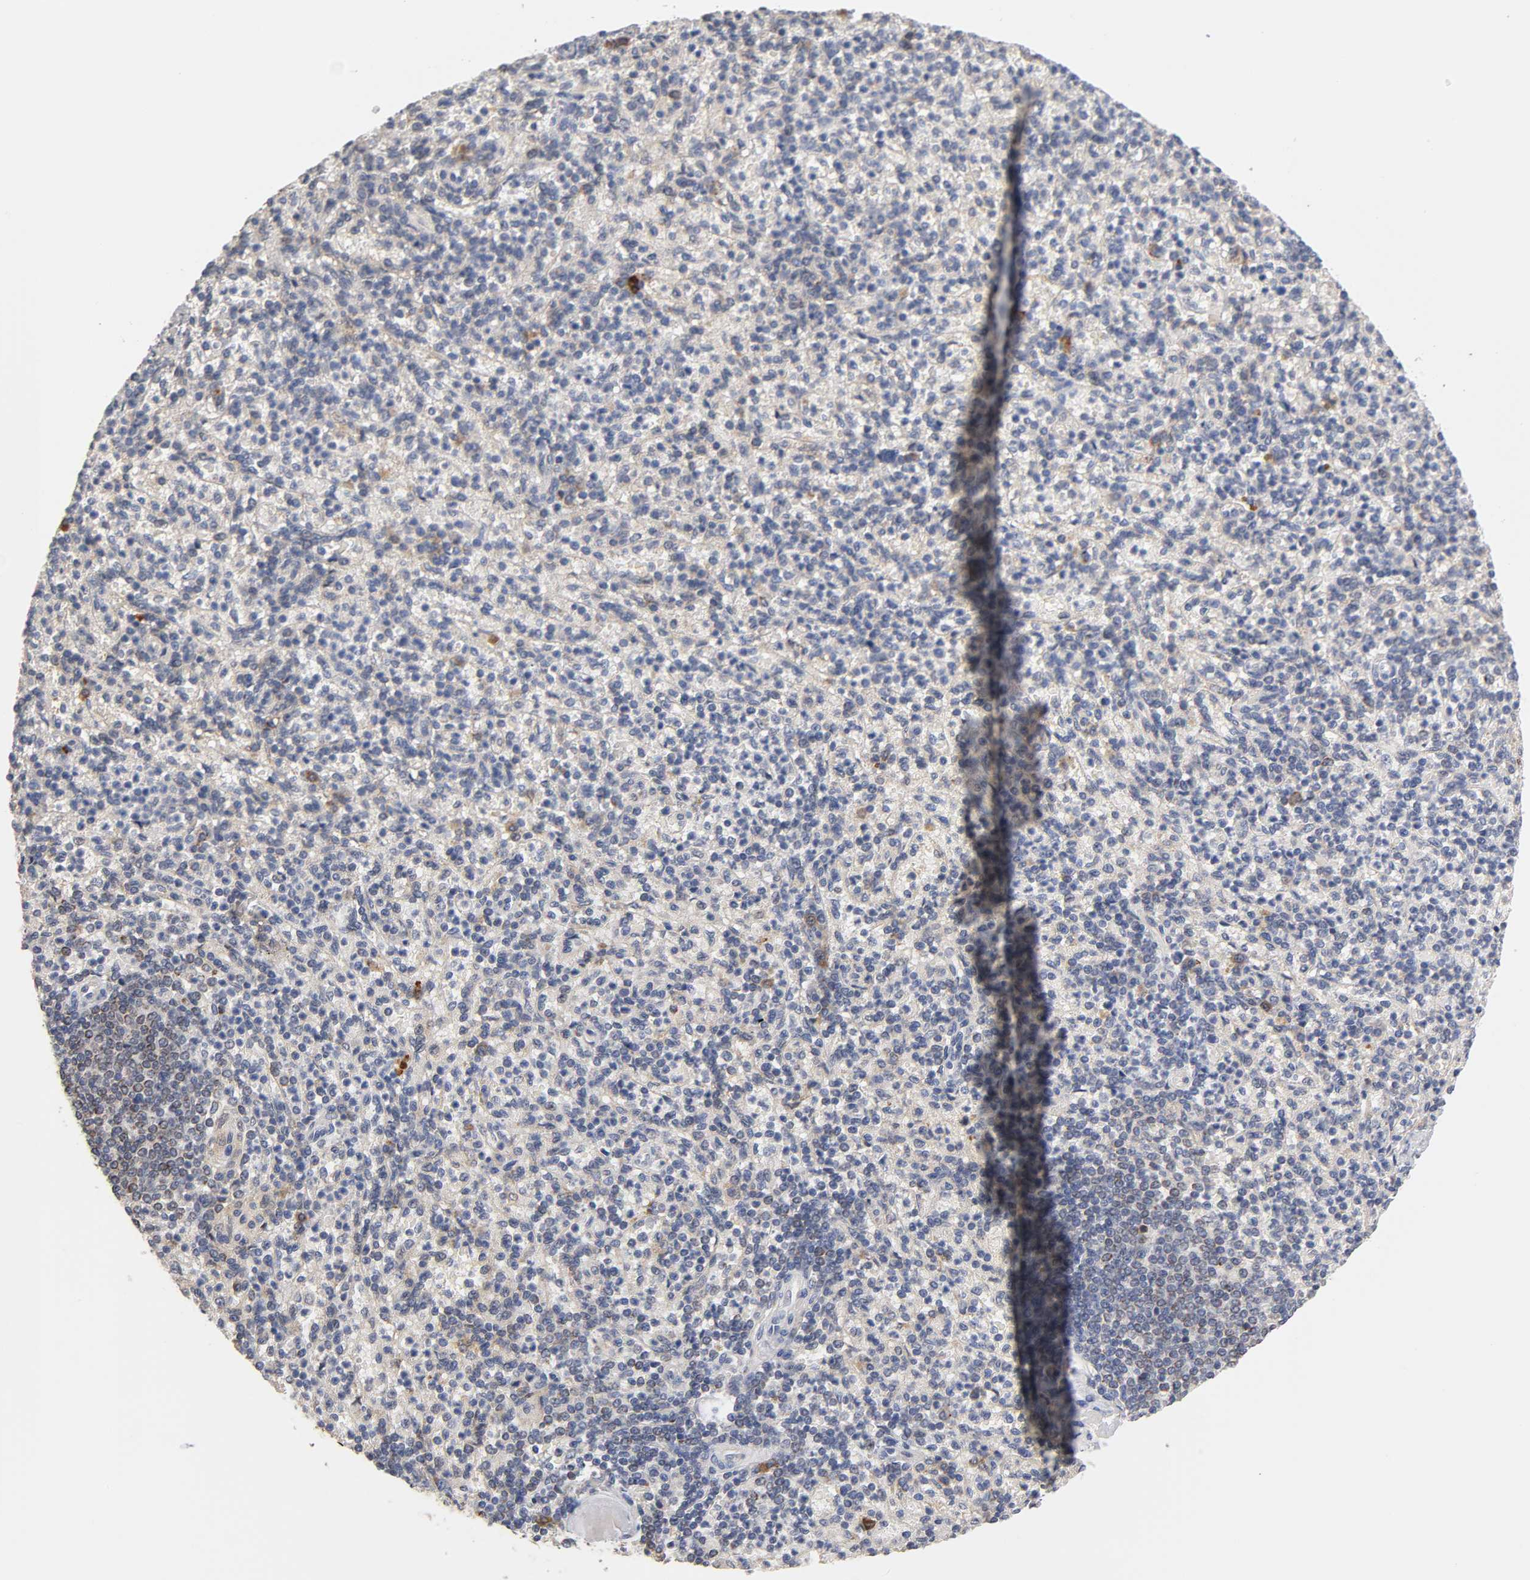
{"staining": {"intensity": "moderate", "quantity": "25%-75%", "location": "cytoplasmic/membranous"}, "tissue": "spleen", "cell_type": "Cells in red pulp", "image_type": "normal", "snomed": [{"axis": "morphology", "description": "Normal tissue, NOS"}, {"axis": "topography", "description": "Spleen"}], "caption": "IHC of normal spleen displays medium levels of moderate cytoplasmic/membranous positivity in approximately 25%-75% of cells in red pulp.", "gene": "GSTZ1", "patient": {"sex": "female", "age": 74}}